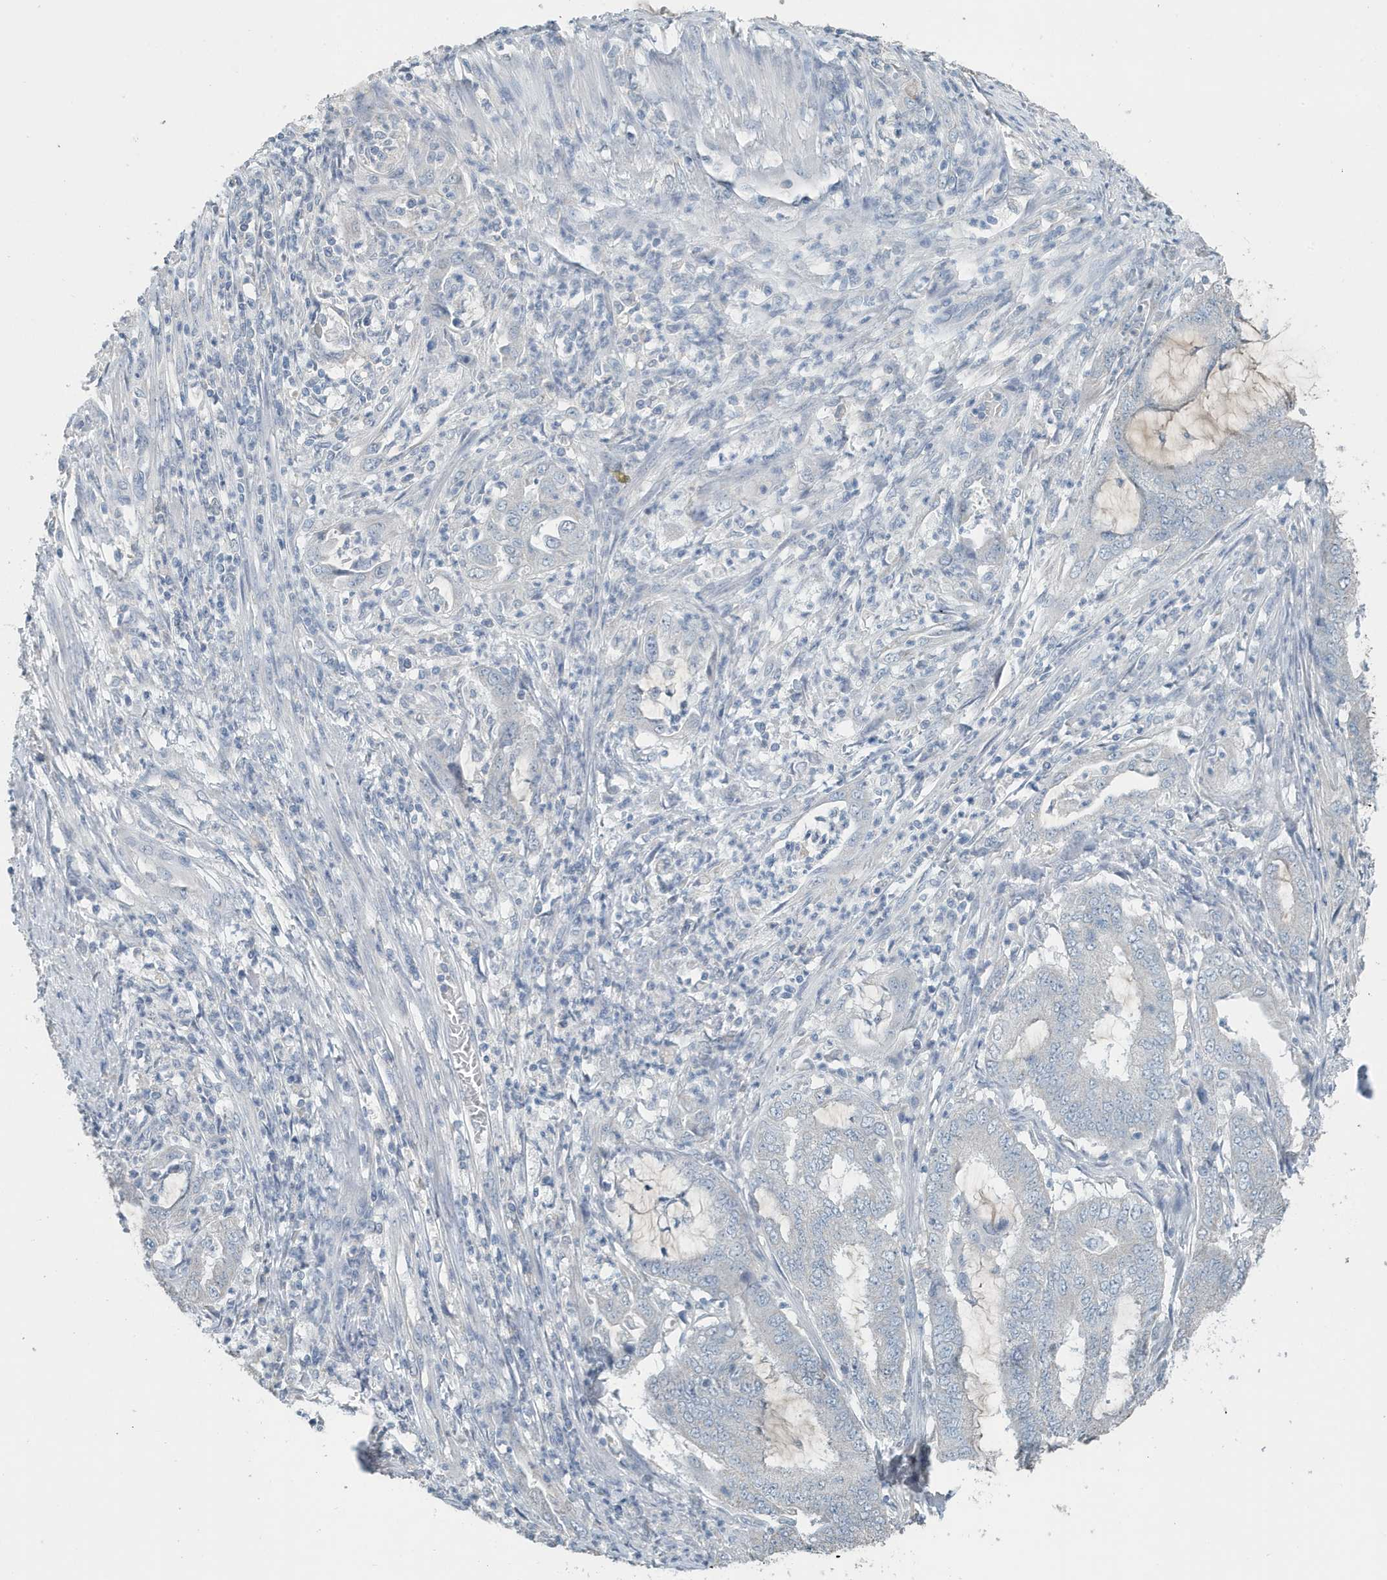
{"staining": {"intensity": "negative", "quantity": "none", "location": "none"}, "tissue": "endometrial cancer", "cell_type": "Tumor cells", "image_type": "cancer", "snomed": [{"axis": "morphology", "description": "Adenocarcinoma, NOS"}, {"axis": "topography", "description": "Endometrium"}], "caption": "The photomicrograph reveals no significant positivity in tumor cells of endometrial cancer.", "gene": "UGT2B4", "patient": {"sex": "female", "age": 51}}